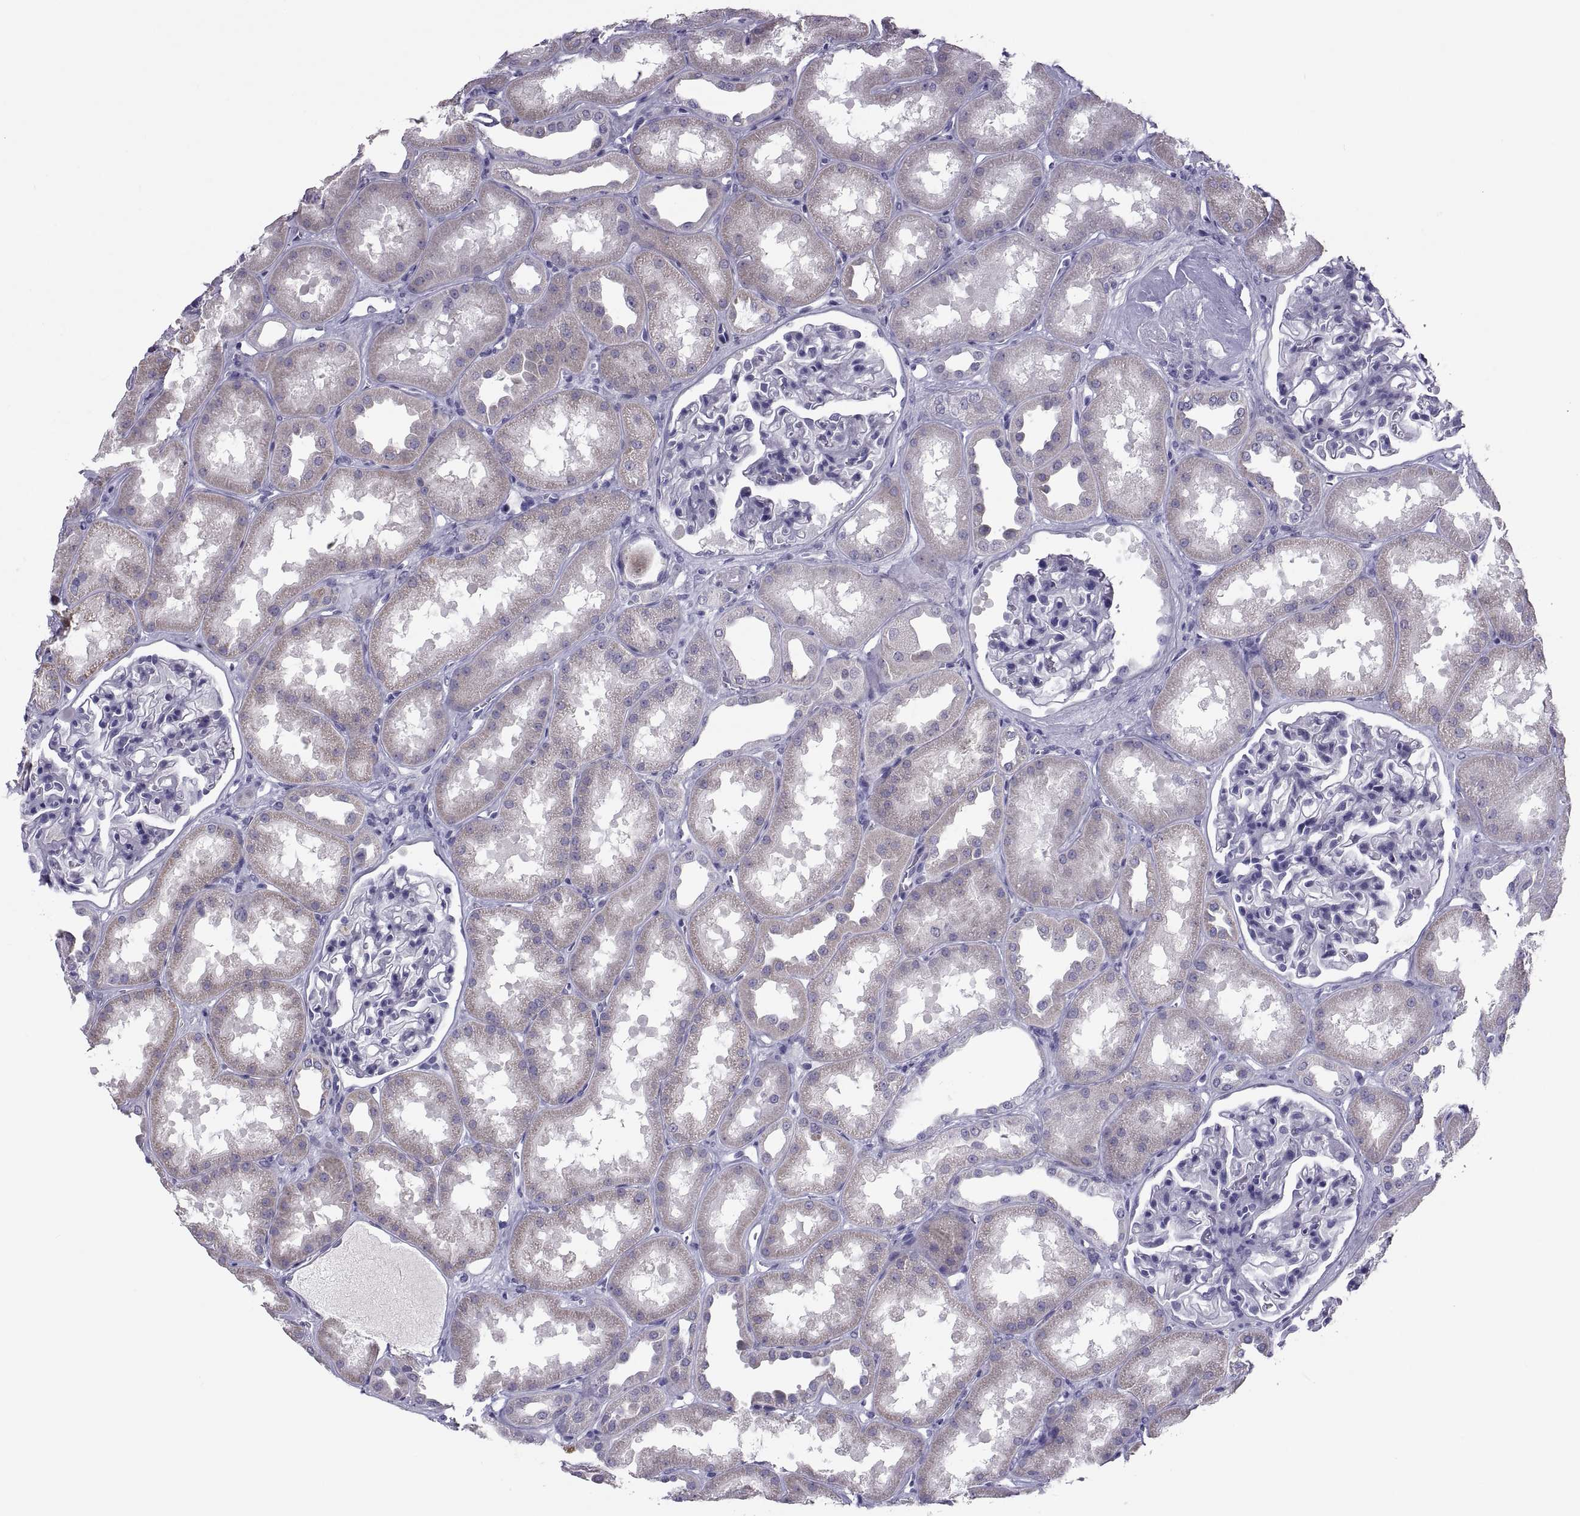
{"staining": {"intensity": "negative", "quantity": "none", "location": "none"}, "tissue": "kidney", "cell_type": "Cells in glomeruli", "image_type": "normal", "snomed": [{"axis": "morphology", "description": "Normal tissue, NOS"}, {"axis": "topography", "description": "Kidney"}], "caption": "This is an IHC micrograph of benign kidney. There is no positivity in cells in glomeruli.", "gene": "IGSF1", "patient": {"sex": "male", "age": 61}}